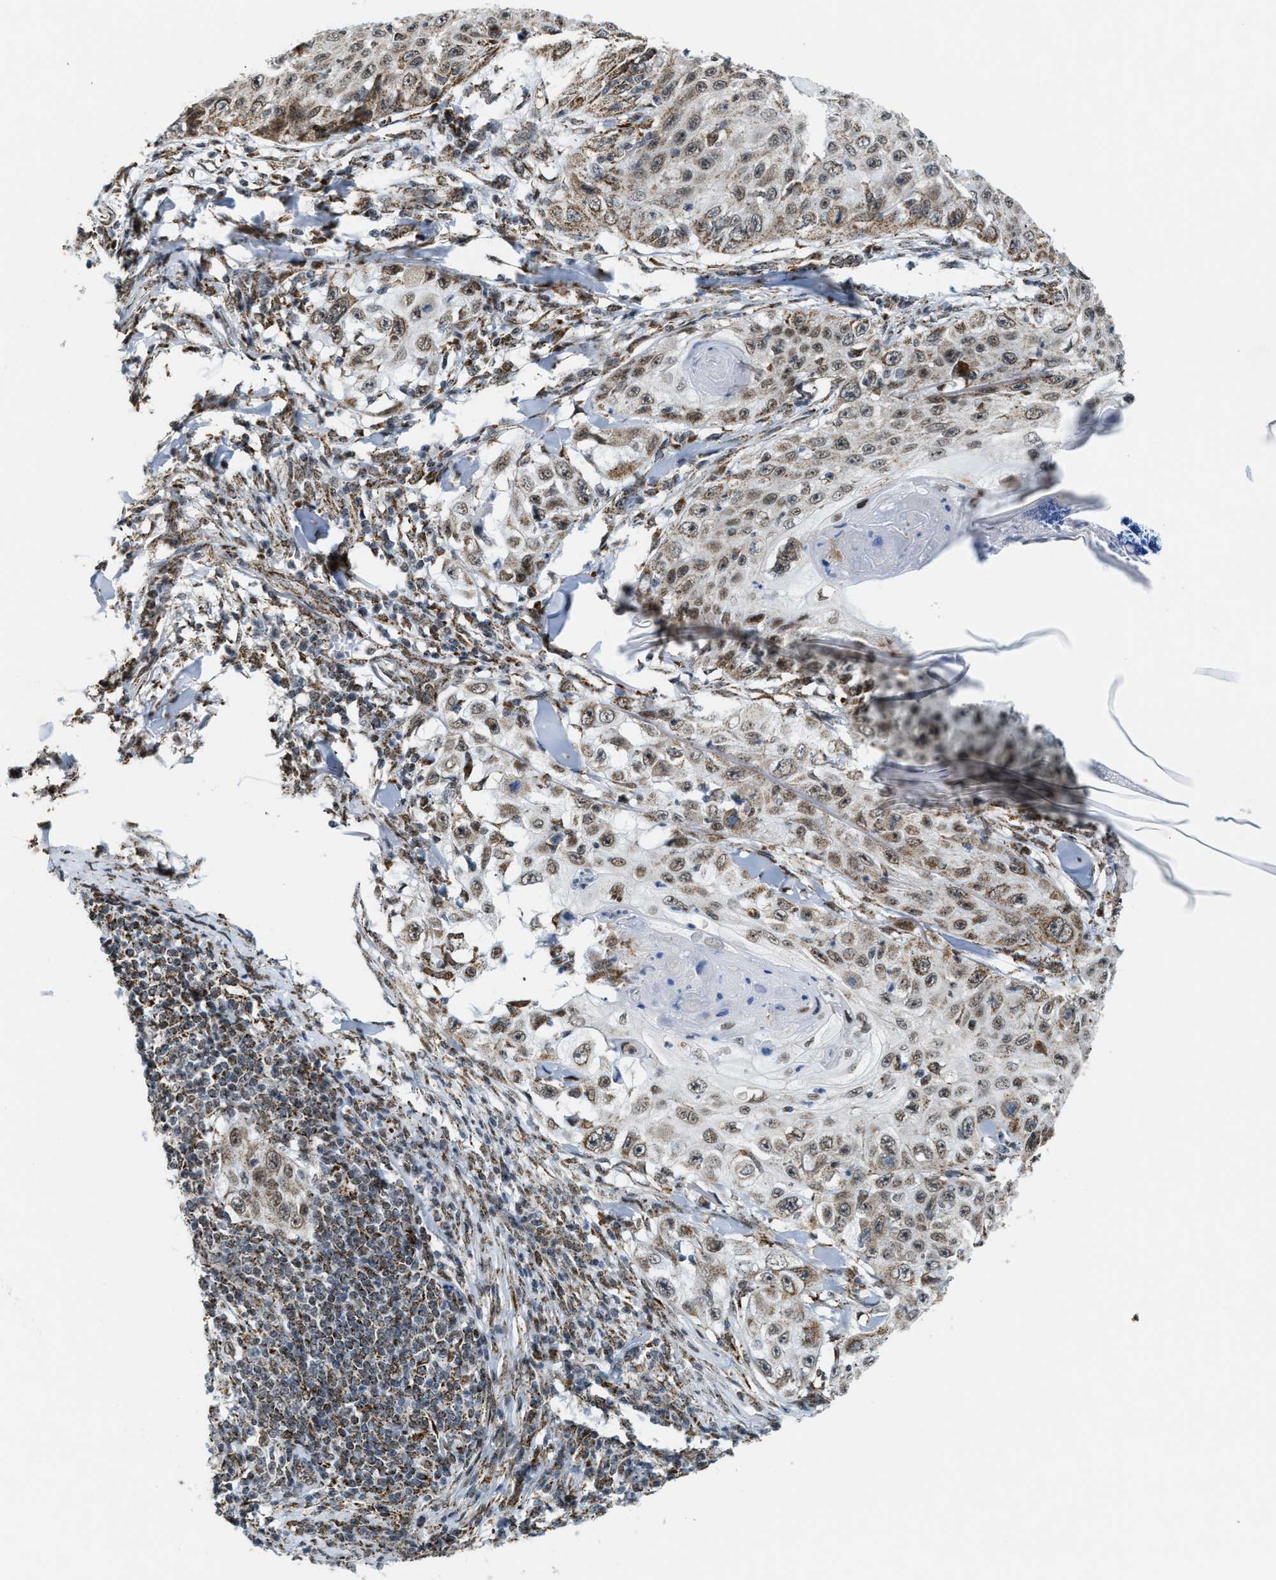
{"staining": {"intensity": "moderate", "quantity": ">75%", "location": "nuclear"}, "tissue": "skin cancer", "cell_type": "Tumor cells", "image_type": "cancer", "snomed": [{"axis": "morphology", "description": "Squamous cell carcinoma, NOS"}, {"axis": "topography", "description": "Skin"}], "caption": "Skin cancer tissue exhibits moderate nuclear staining in approximately >75% of tumor cells", "gene": "HIBADH", "patient": {"sex": "male", "age": 86}}